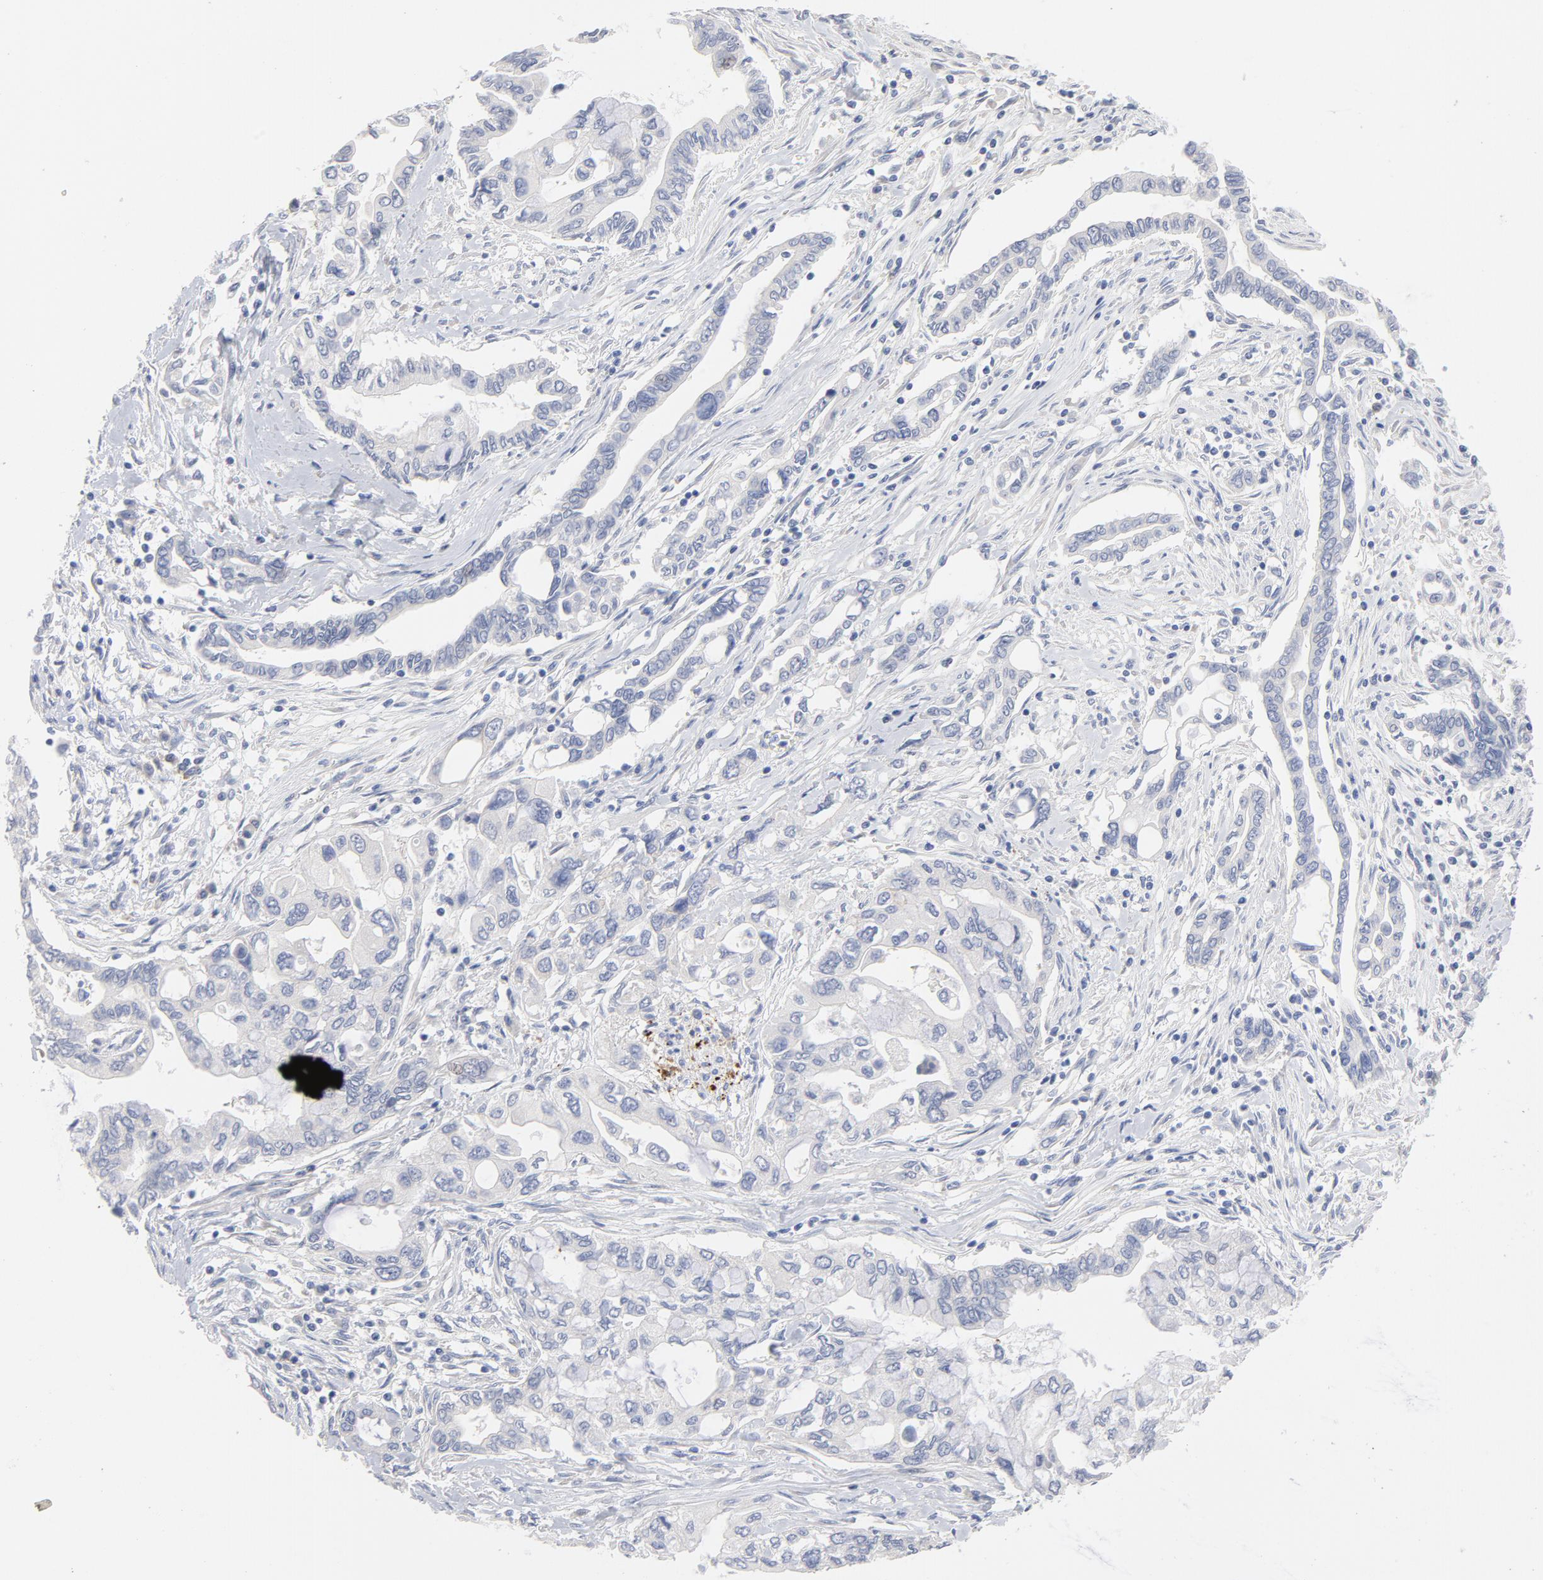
{"staining": {"intensity": "negative", "quantity": "none", "location": "none"}, "tissue": "pancreatic cancer", "cell_type": "Tumor cells", "image_type": "cancer", "snomed": [{"axis": "morphology", "description": "Adenocarcinoma, NOS"}, {"axis": "topography", "description": "Pancreas"}], "caption": "Adenocarcinoma (pancreatic) was stained to show a protein in brown. There is no significant positivity in tumor cells.", "gene": "CPE", "patient": {"sex": "female", "age": 57}}